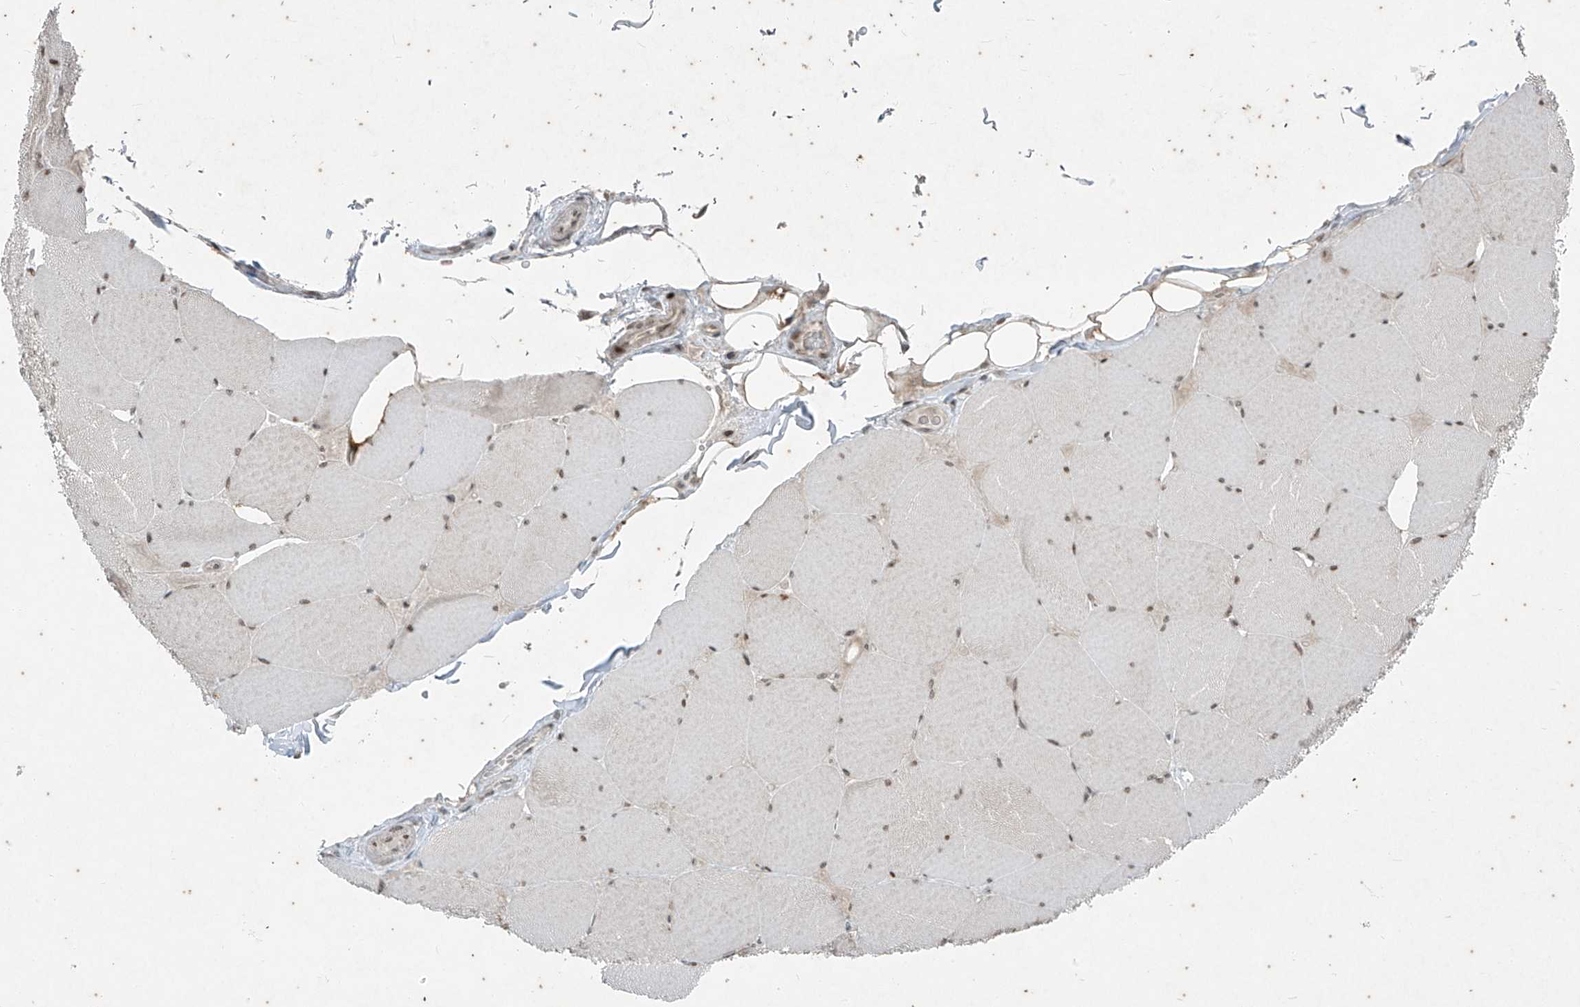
{"staining": {"intensity": "moderate", "quantity": "25%-75%", "location": "cytoplasmic/membranous,nuclear"}, "tissue": "skeletal muscle", "cell_type": "Myocytes", "image_type": "normal", "snomed": [{"axis": "morphology", "description": "Normal tissue, NOS"}, {"axis": "topography", "description": "Skeletal muscle"}, {"axis": "topography", "description": "Head-Neck"}], "caption": "A photomicrograph showing moderate cytoplasmic/membranous,nuclear expression in about 25%-75% of myocytes in normal skeletal muscle, as visualized by brown immunohistochemical staining.", "gene": "ZNF354B", "patient": {"sex": "male", "age": 66}}